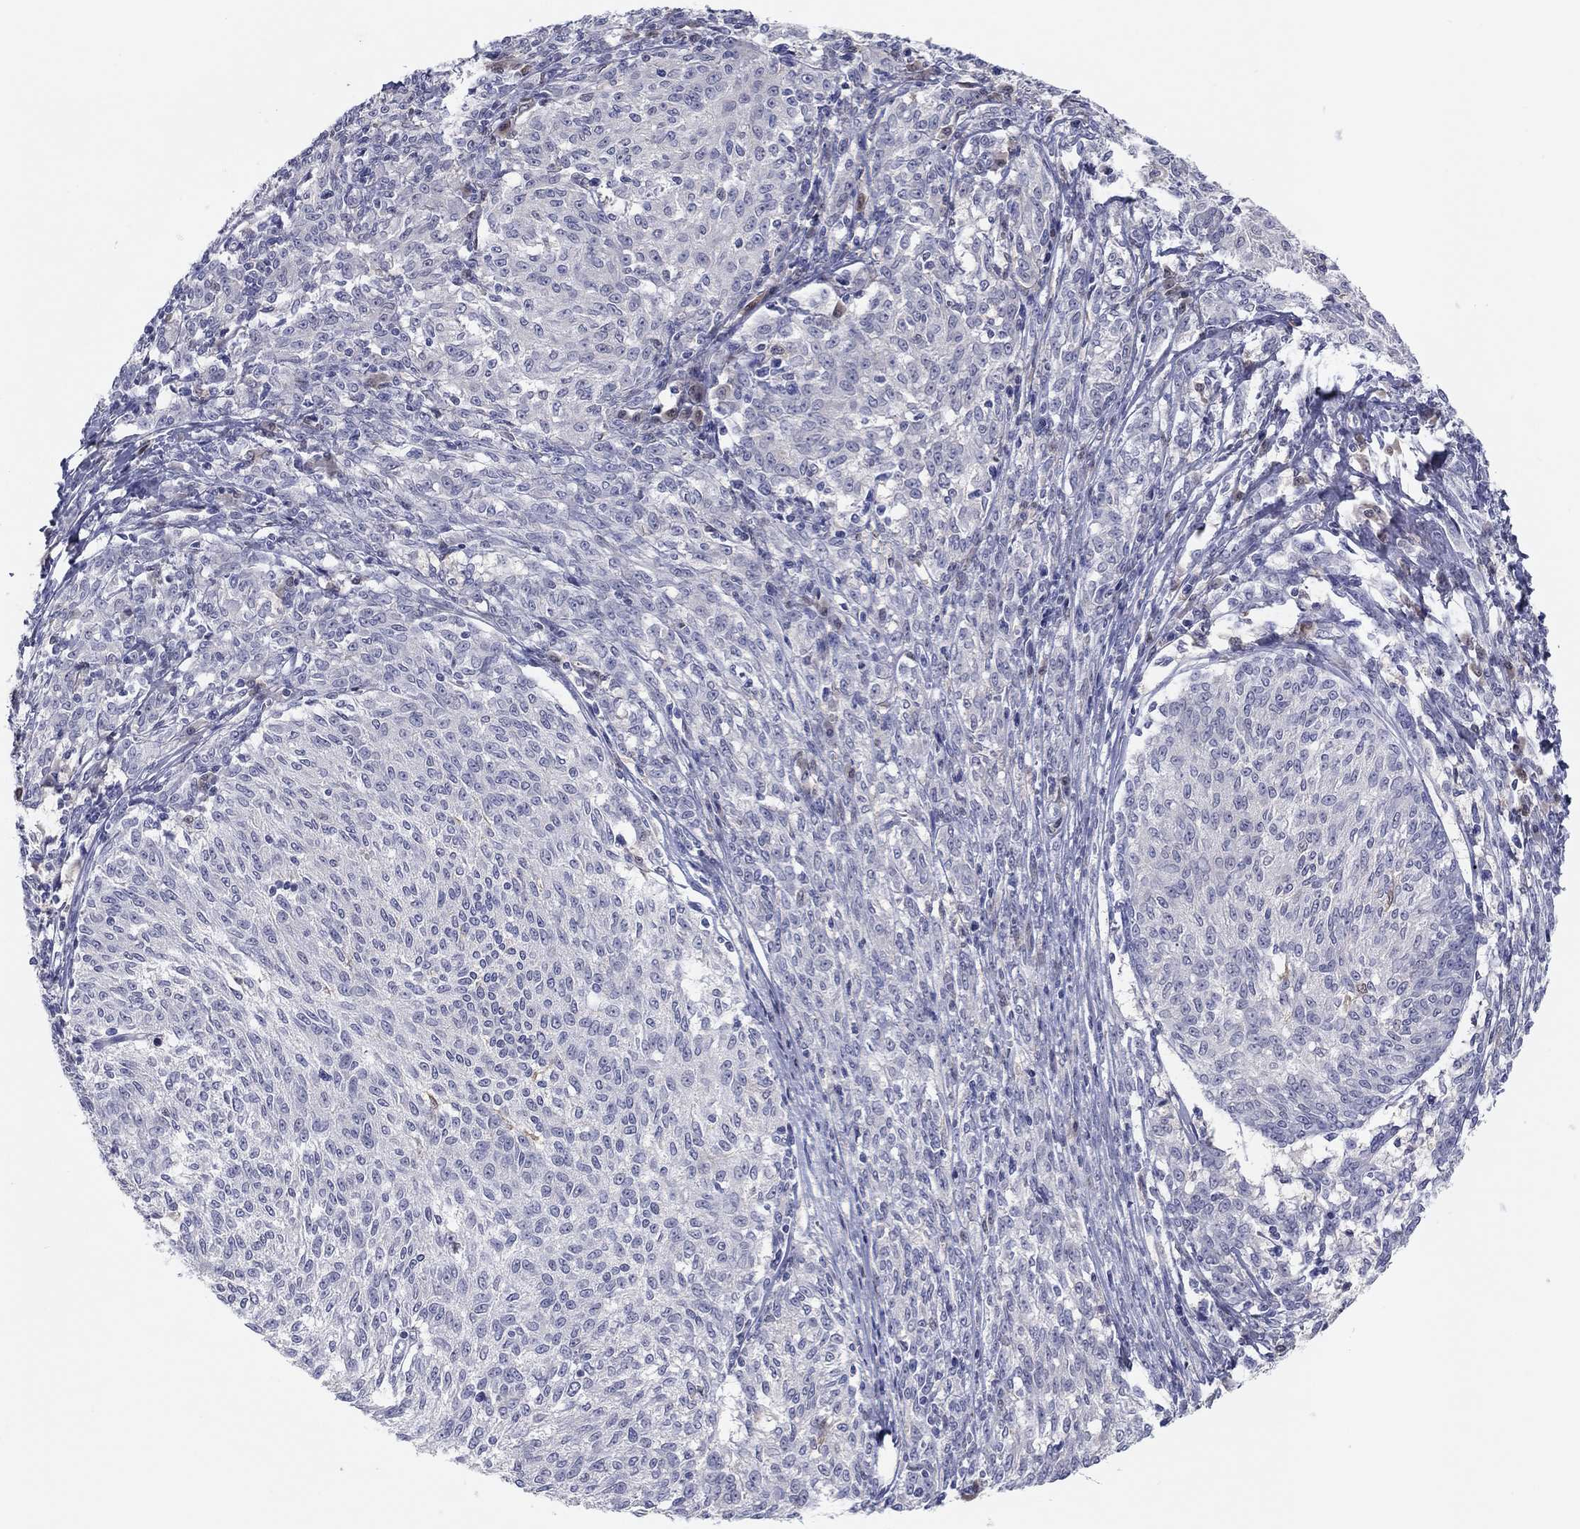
{"staining": {"intensity": "negative", "quantity": "none", "location": "none"}, "tissue": "melanoma", "cell_type": "Tumor cells", "image_type": "cancer", "snomed": [{"axis": "morphology", "description": "Malignant melanoma, NOS"}, {"axis": "topography", "description": "Skin"}], "caption": "IHC histopathology image of melanoma stained for a protein (brown), which displays no positivity in tumor cells.", "gene": "PDXK", "patient": {"sex": "female", "age": 72}}